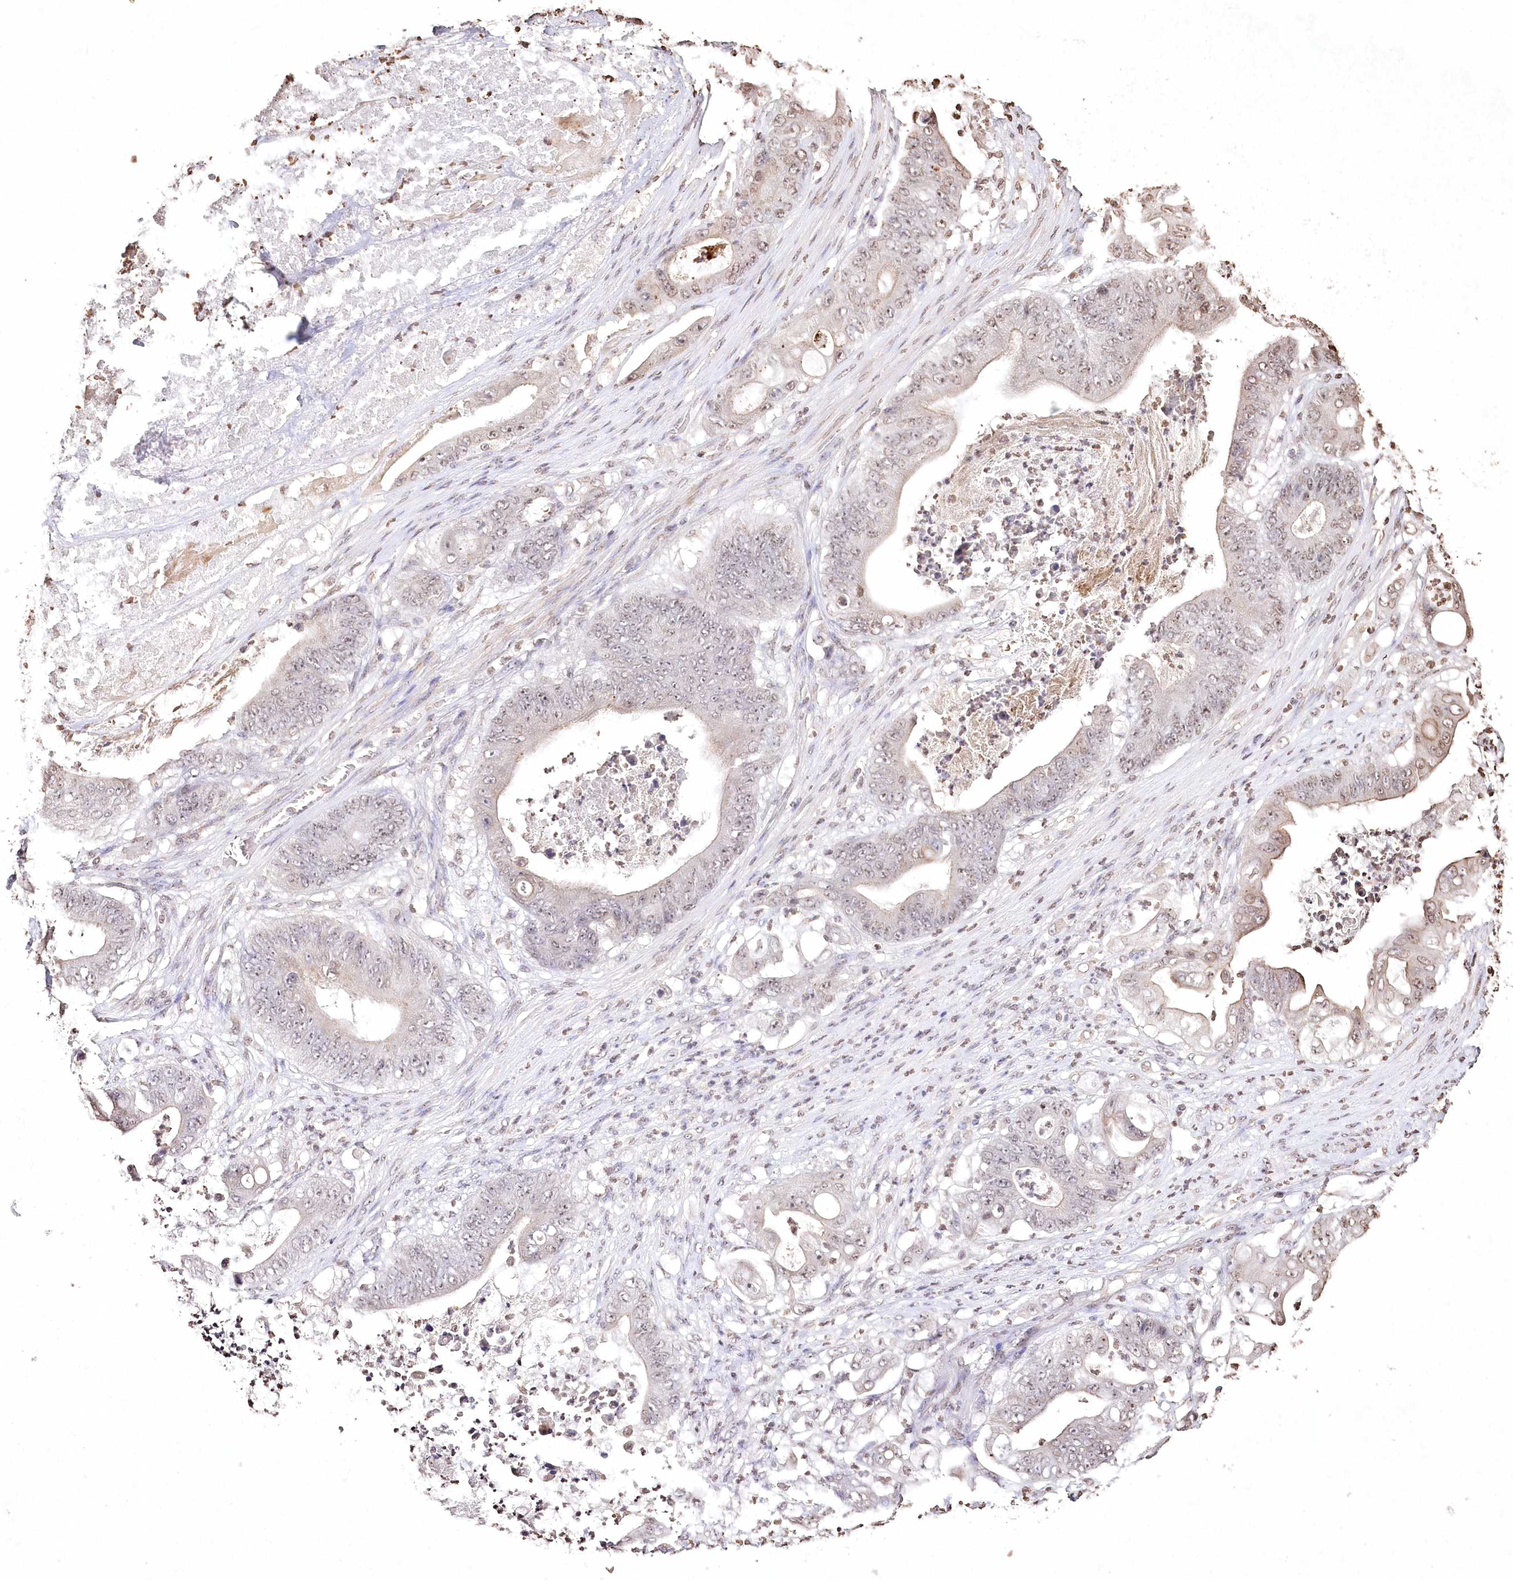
{"staining": {"intensity": "negative", "quantity": "none", "location": "none"}, "tissue": "stomach cancer", "cell_type": "Tumor cells", "image_type": "cancer", "snomed": [{"axis": "morphology", "description": "Adenocarcinoma, NOS"}, {"axis": "topography", "description": "Stomach"}], "caption": "IHC of human stomach cancer displays no expression in tumor cells.", "gene": "DMXL1", "patient": {"sex": "female", "age": 73}}